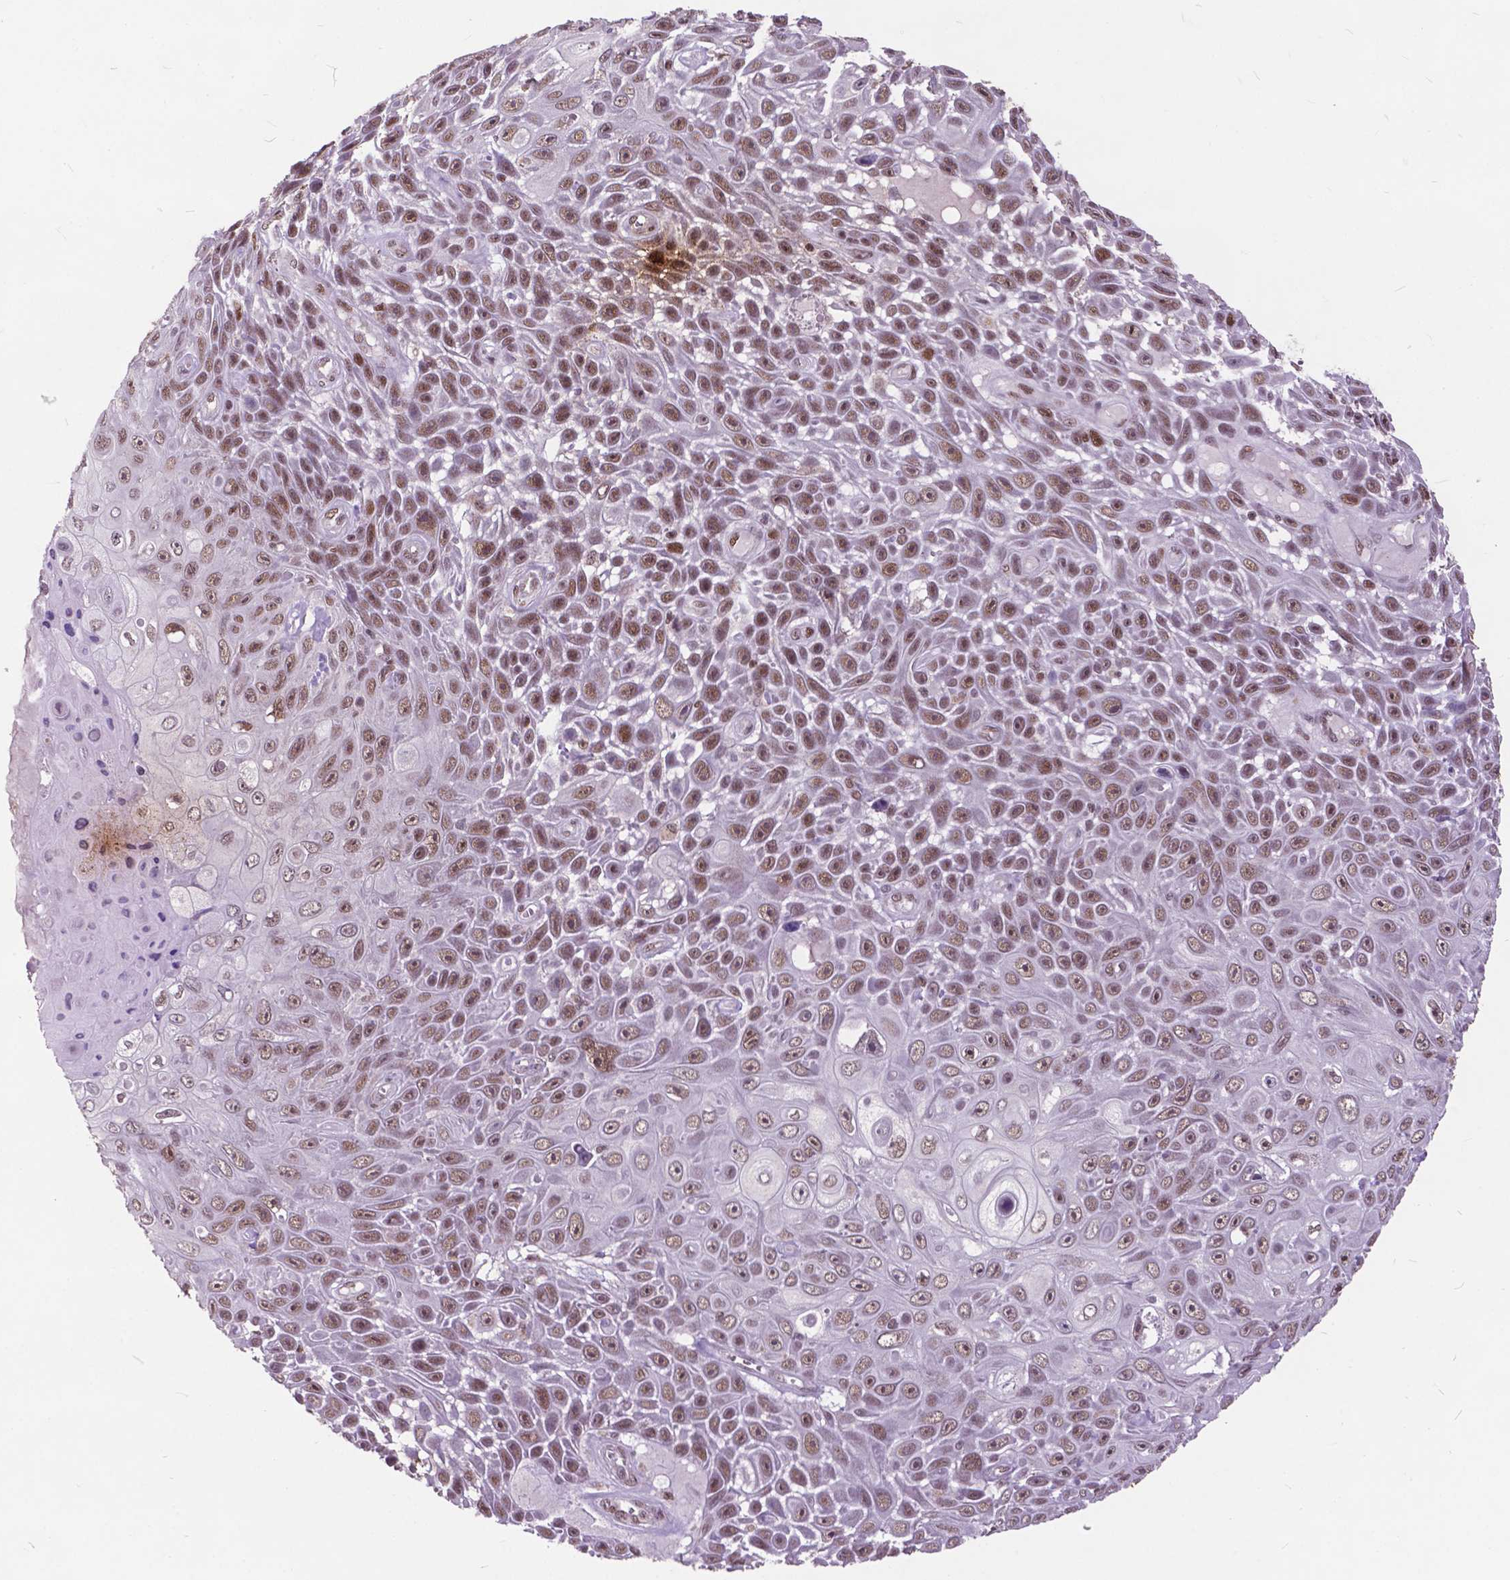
{"staining": {"intensity": "moderate", "quantity": ">75%", "location": "nuclear"}, "tissue": "skin cancer", "cell_type": "Tumor cells", "image_type": "cancer", "snomed": [{"axis": "morphology", "description": "Squamous cell carcinoma, NOS"}, {"axis": "topography", "description": "Skin"}], "caption": "The image reveals a brown stain indicating the presence of a protein in the nuclear of tumor cells in skin squamous cell carcinoma. The staining is performed using DAB (3,3'-diaminobenzidine) brown chromogen to label protein expression. The nuclei are counter-stained blue using hematoxylin.", "gene": "MSH2", "patient": {"sex": "male", "age": 82}}